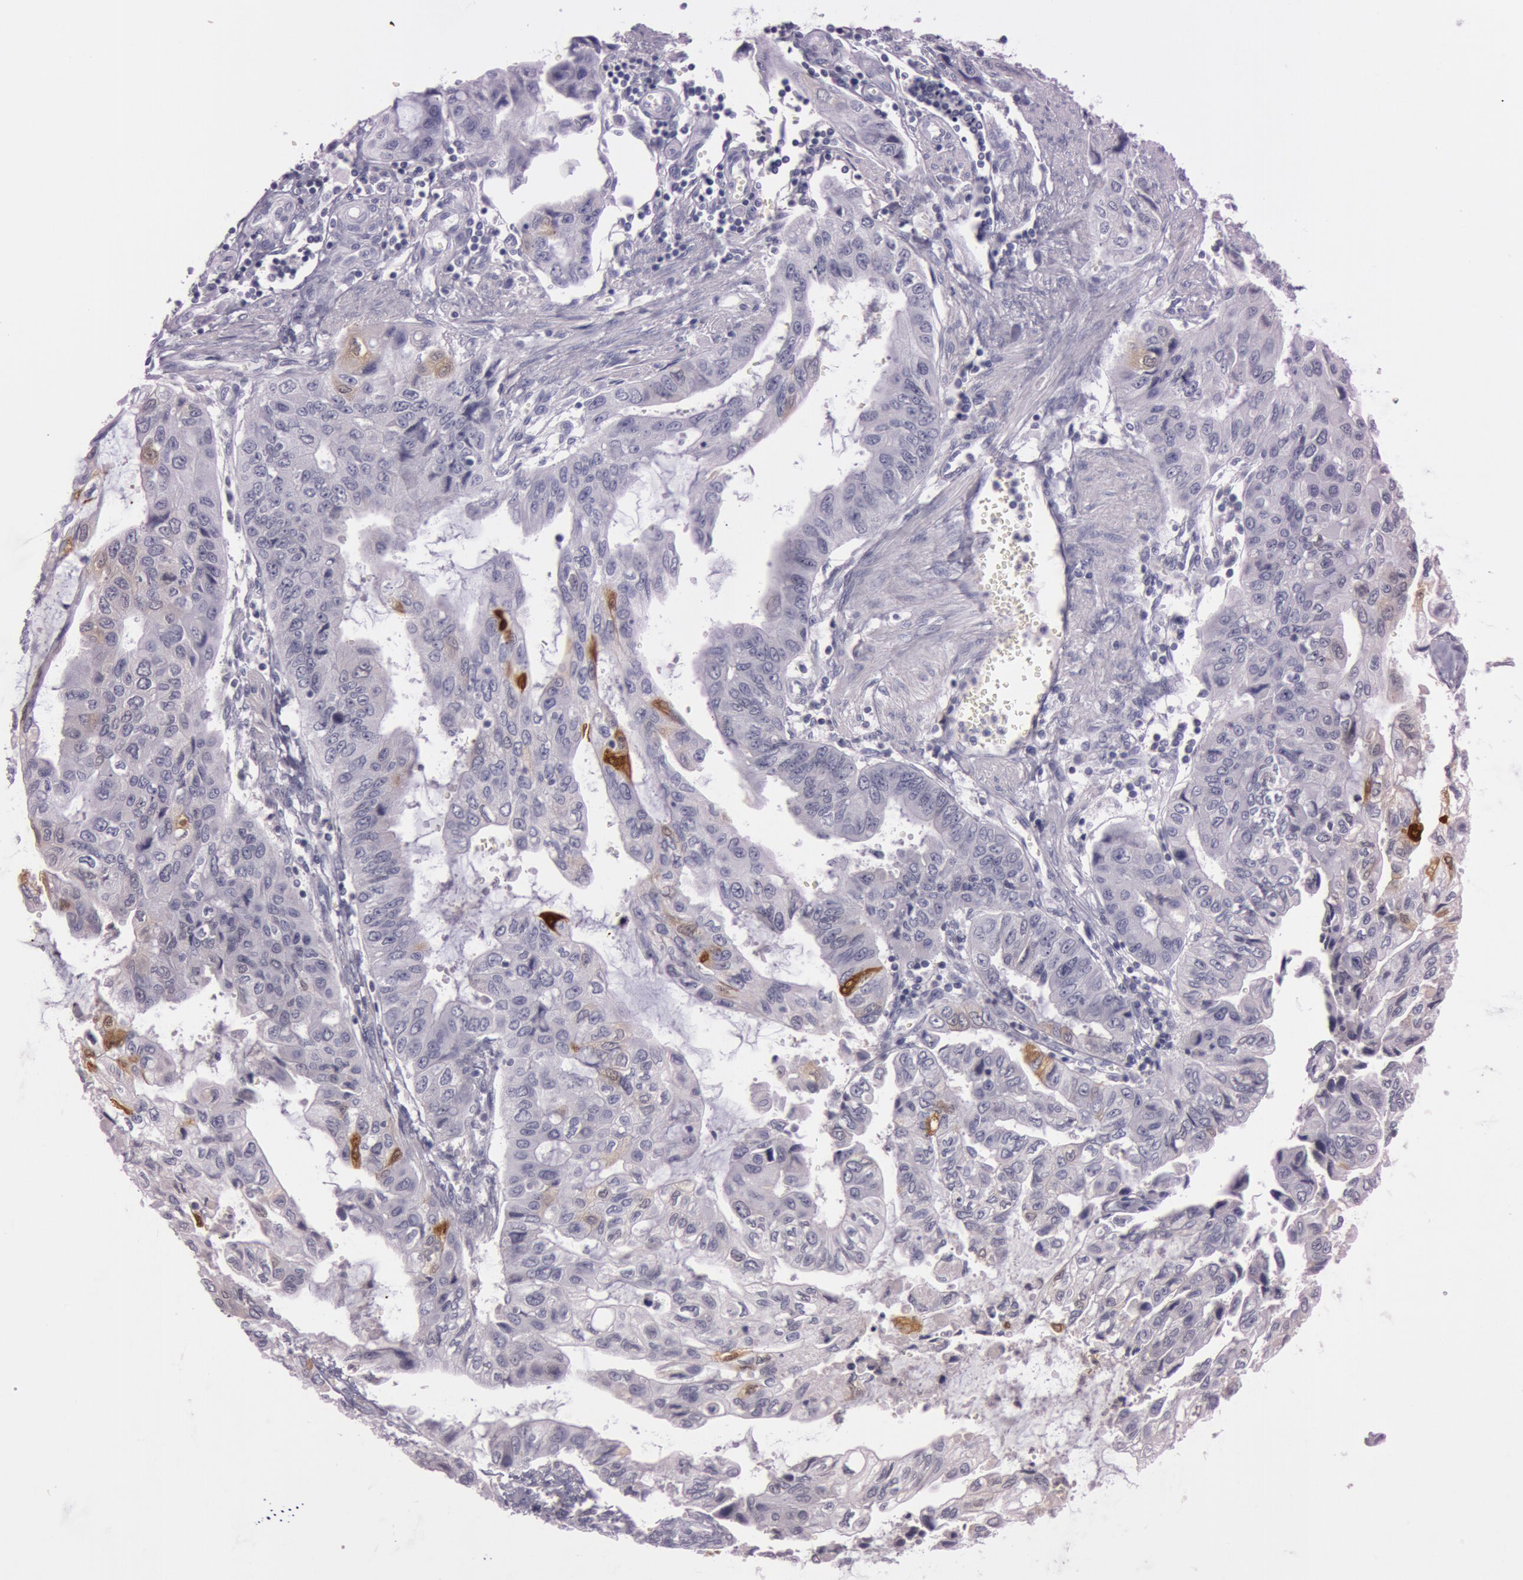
{"staining": {"intensity": "moderate", "quantity": "25%-75%", "location": "cytoplasmic/membranous"}, "tissue": "stomach cancer", "cell_type": "Tumor cells", "image_type": "cancer", "snomed": [{"axis": "morphology", "description": "Adenocarcinoma, NOS"}, {"axis": "topography", "description": "Stomach, upper"}], "caption": "Immunohistochemistry image of neoplastic tissue: adenocarcinoma (stomach) stained using immunohistochemistry exhibits medium levels of moderate protein expression localized specifically in the cytoplasmic/membranous of tumor cells, appearing as a cytoplasmic/membranous brown color.", "gene": "S100A7", "patient": {"sex": "female", "age": 52}}